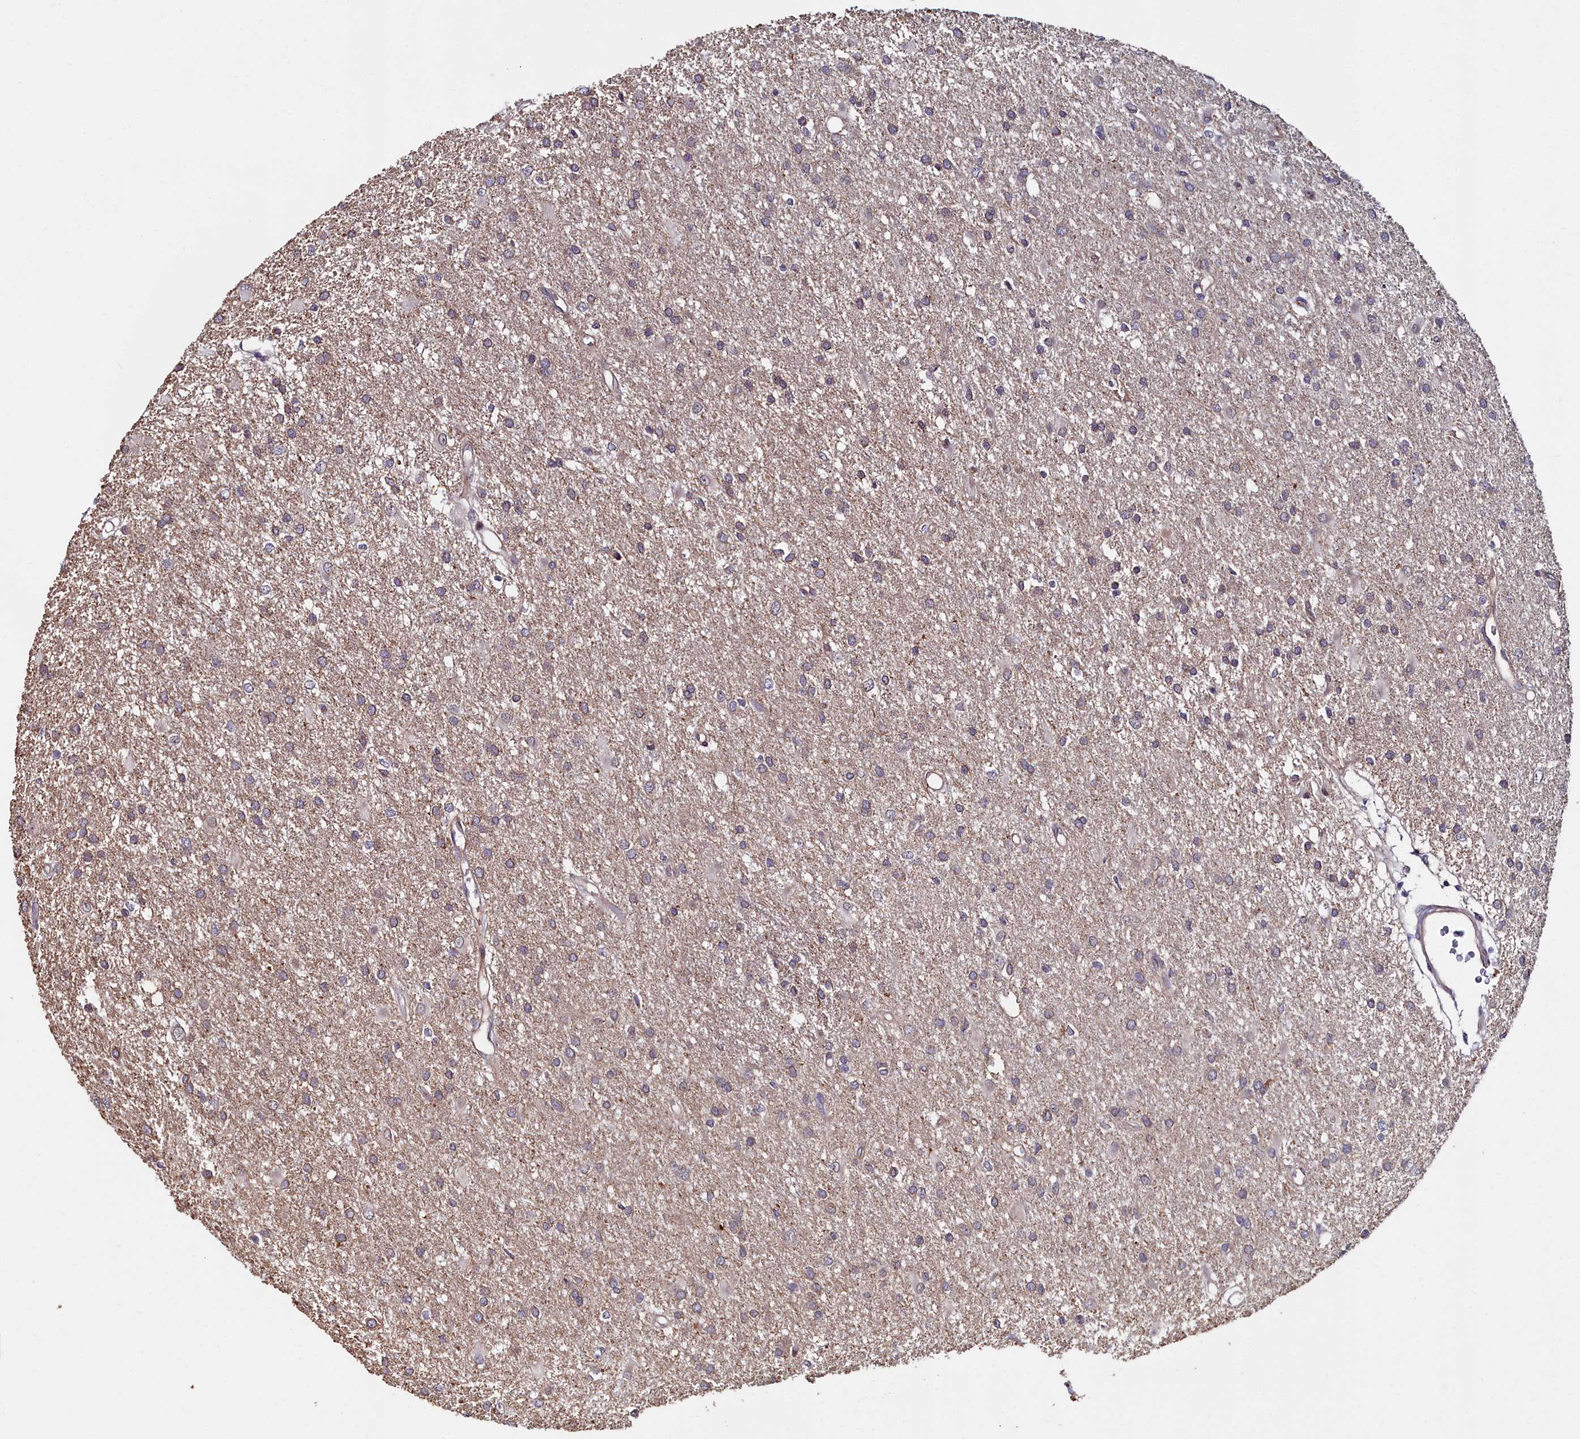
{"staining": {"intensity": "weak", "quantity": "<25%", "location": "cytoplasmic/membranous"}, "tissue": "glioma", "cell_type": "Tumor cells", "image_type": "cancer", "snomed": [{"axis": "morphology", "description": "Glioma, malignant, High grade"}, {"axis": "topography", "description": "Brain"}], "caption": "Immunohistochemistry histopathology image of neoplastic tissue: human malignant glioma (high-grade) stained with DAB (3,3'-diaminobenzidine) displays no significant protein positivity in tumor cells.", "gene": "C4orf19", "patient": {"sex": "female", "age": 50}}